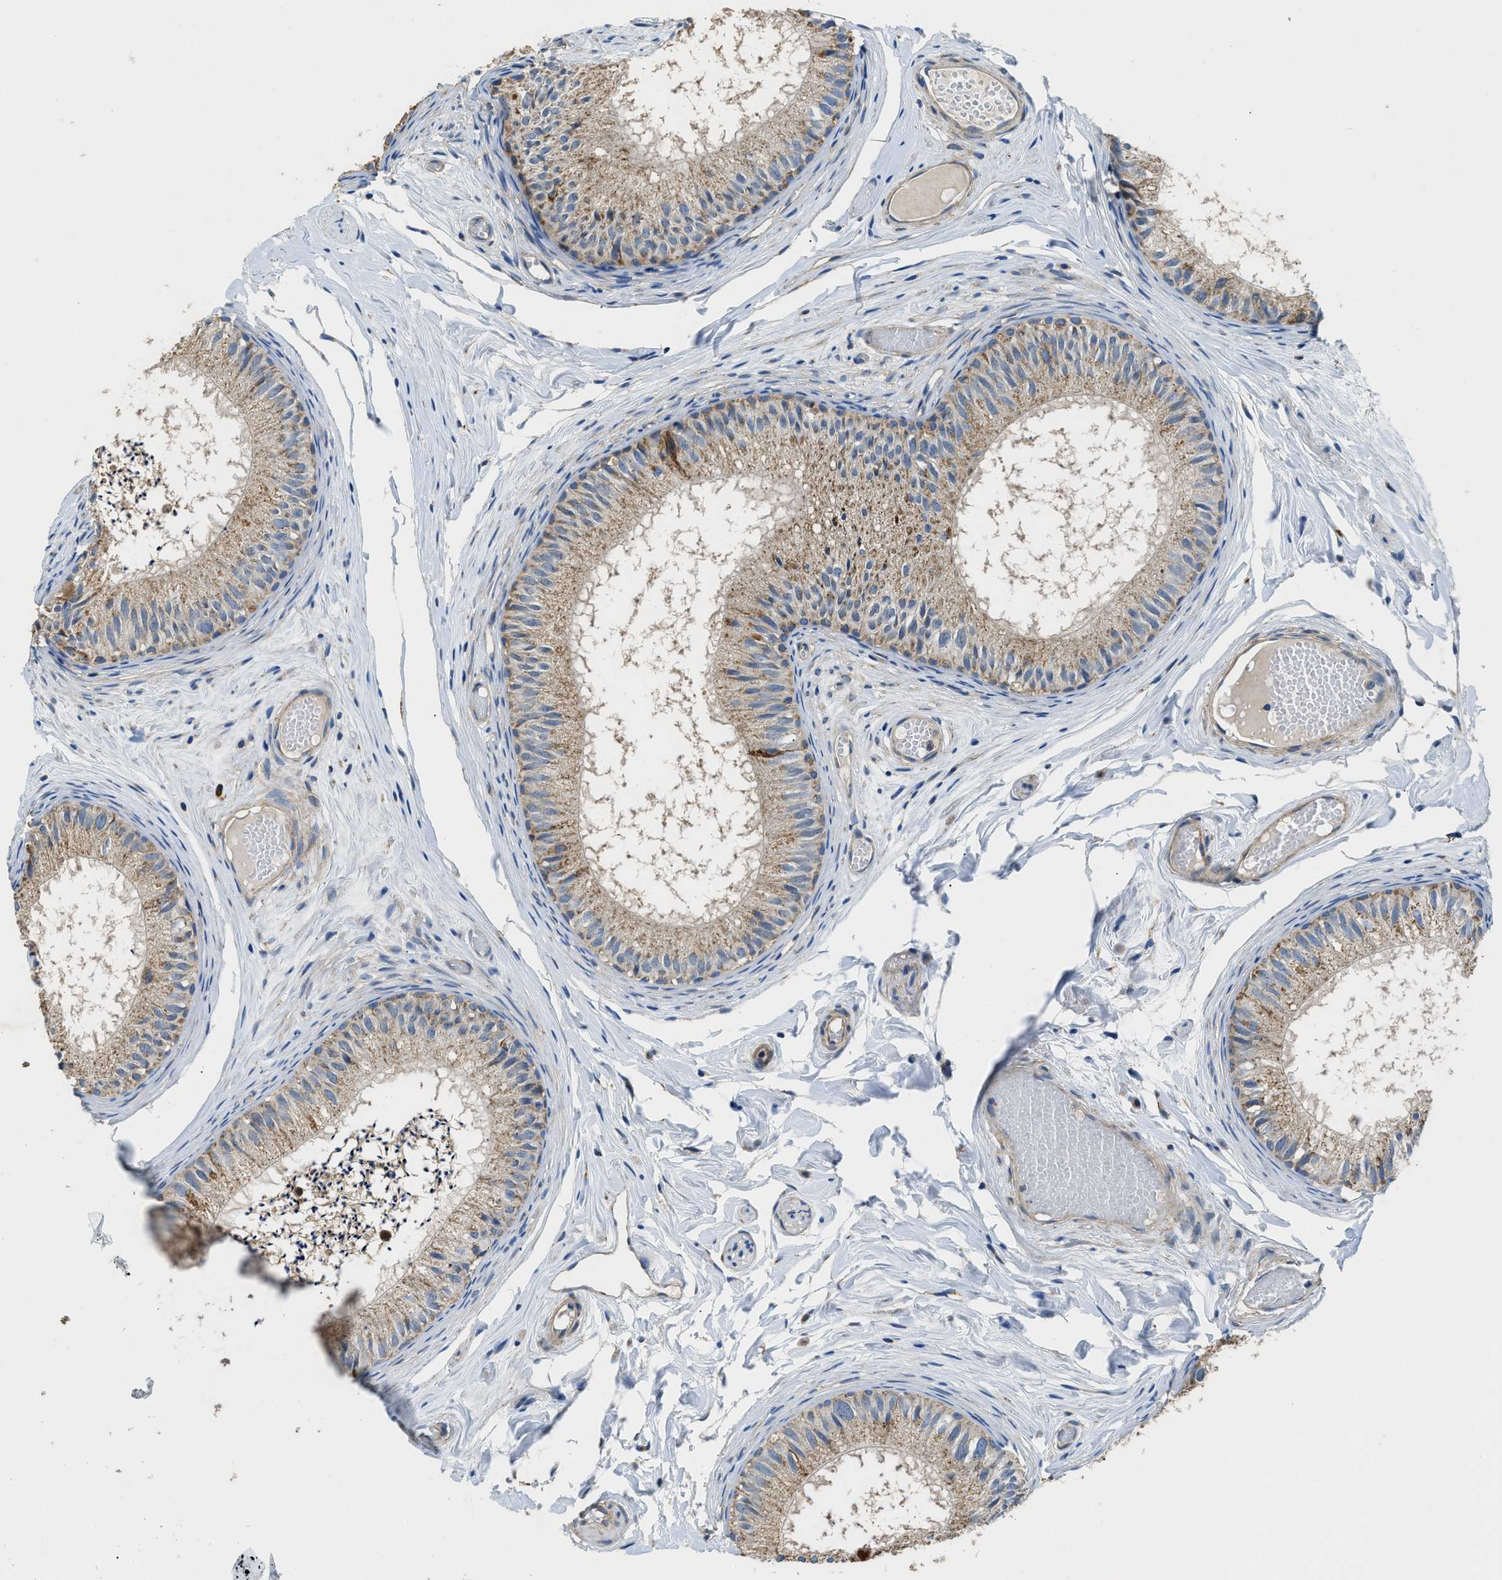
{"staining": {"intensity": "moderate", "quantity": ">75%", "location": "cytoplasmic/membranous"}, "tissue": "epididymis", "cell_type": "Glandular cells", "image_type": "normal", "snomed": [{"axis": "morphology", "description": "Normal tissue, NOS"}, {"axis": "topography", "description": "Epididymis"}], "caption": "IHC (DAB (3,3'-diaminobenzidine)) staining of unremarkable human epididymis displays moderate cytoplasmic/membranous protein positivity in approximately >75% of glandular cells. Nuclei are stained in blue.", "gene": "STK33", "patient": {"sex": "male", "age": 46}}